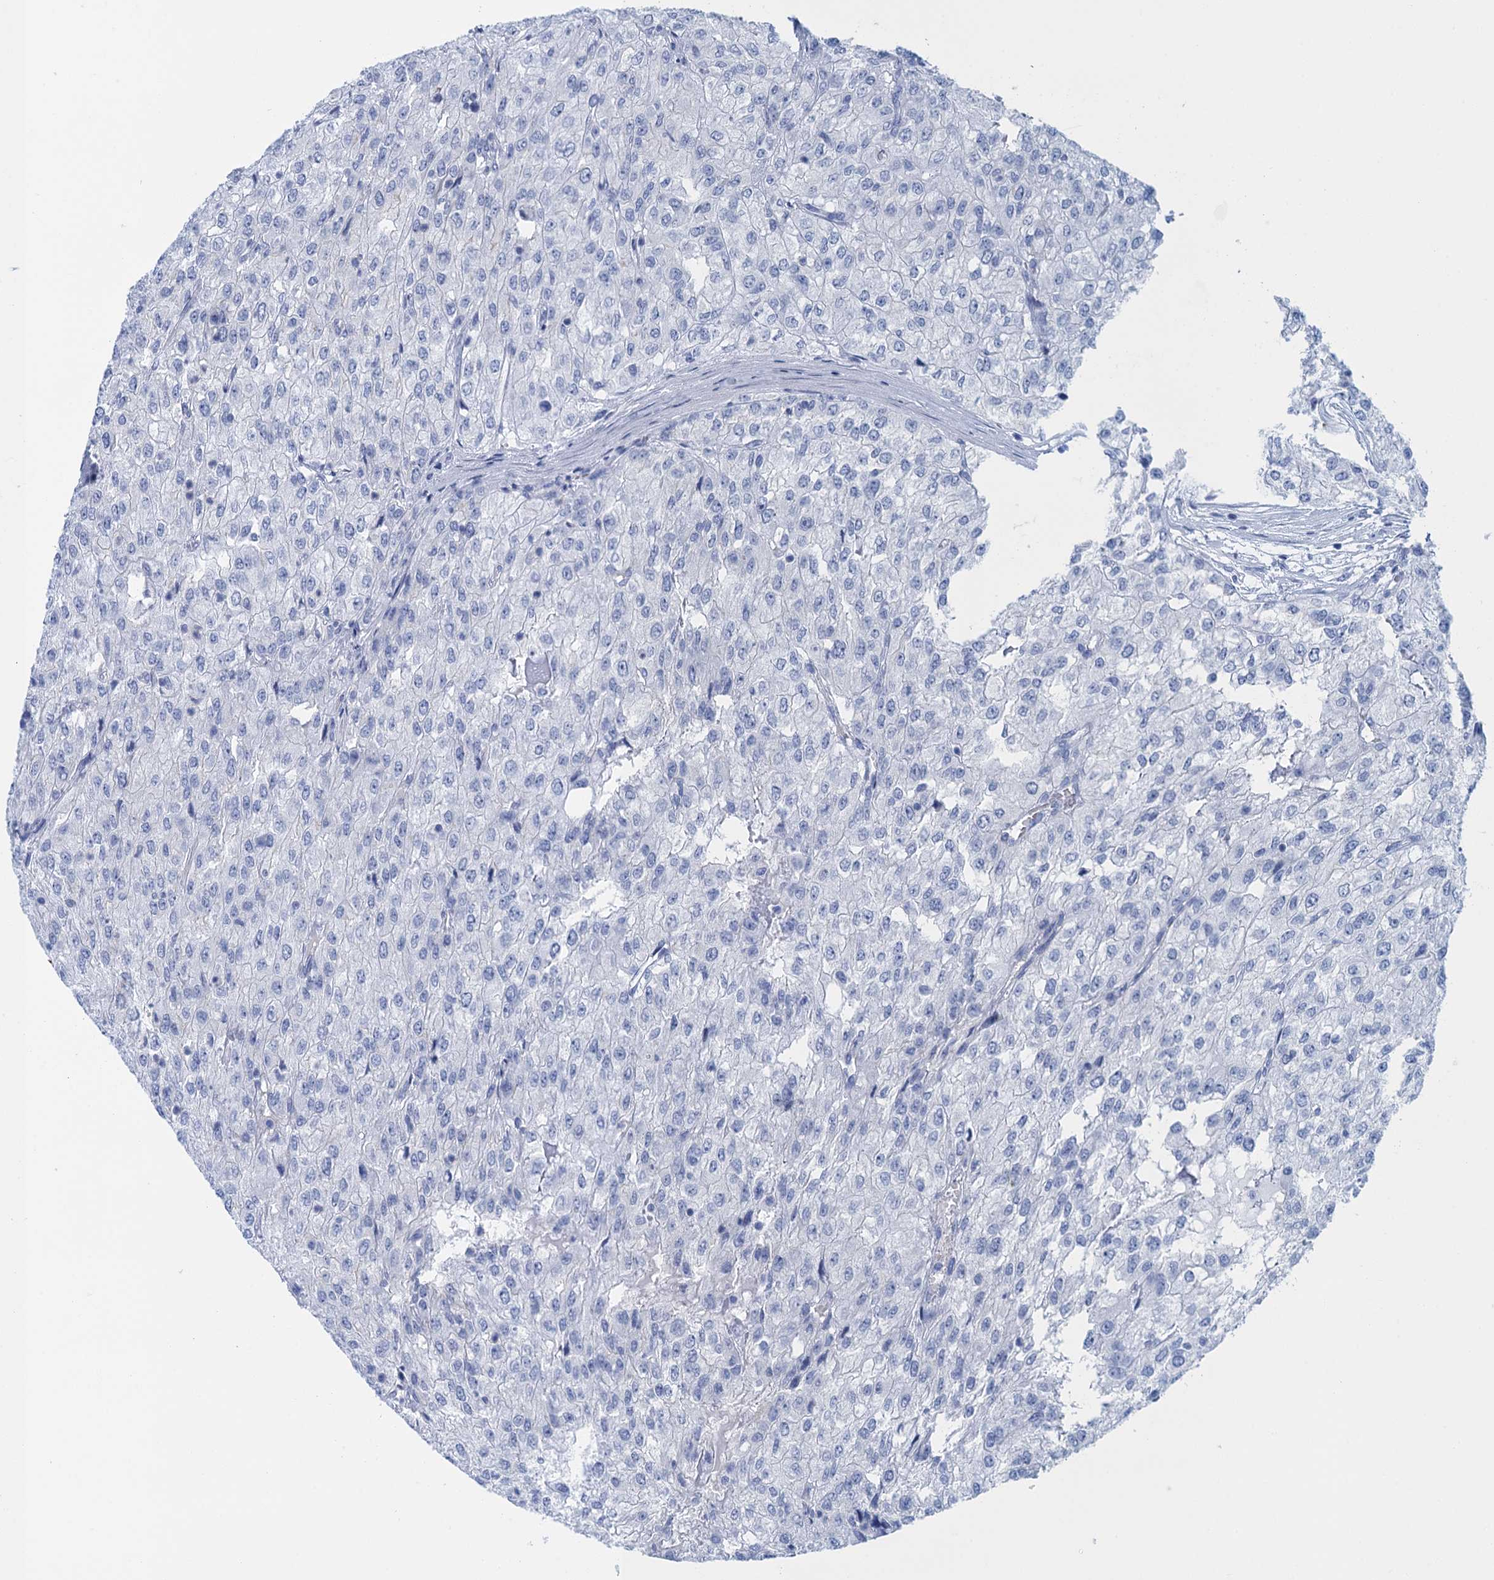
{"staining": {"intensity": "negative", "quantity": "none", "location": "none"}, "tissue": "renal cancer", "cell_type": "Tumor cells", "image_type": "cancer", "snomed": [{"axis": "morphology", "description": "Adenocarcinoma, NOS"}, {"axis": "topography", "description": "Kidney"}], "caption": "The micrograph demonstrates no significant positivity in tumor cells of renal cancer (adenocarcinoma).", "gene": "CALML5", "patient": {"sex": "female", "age": 54}}